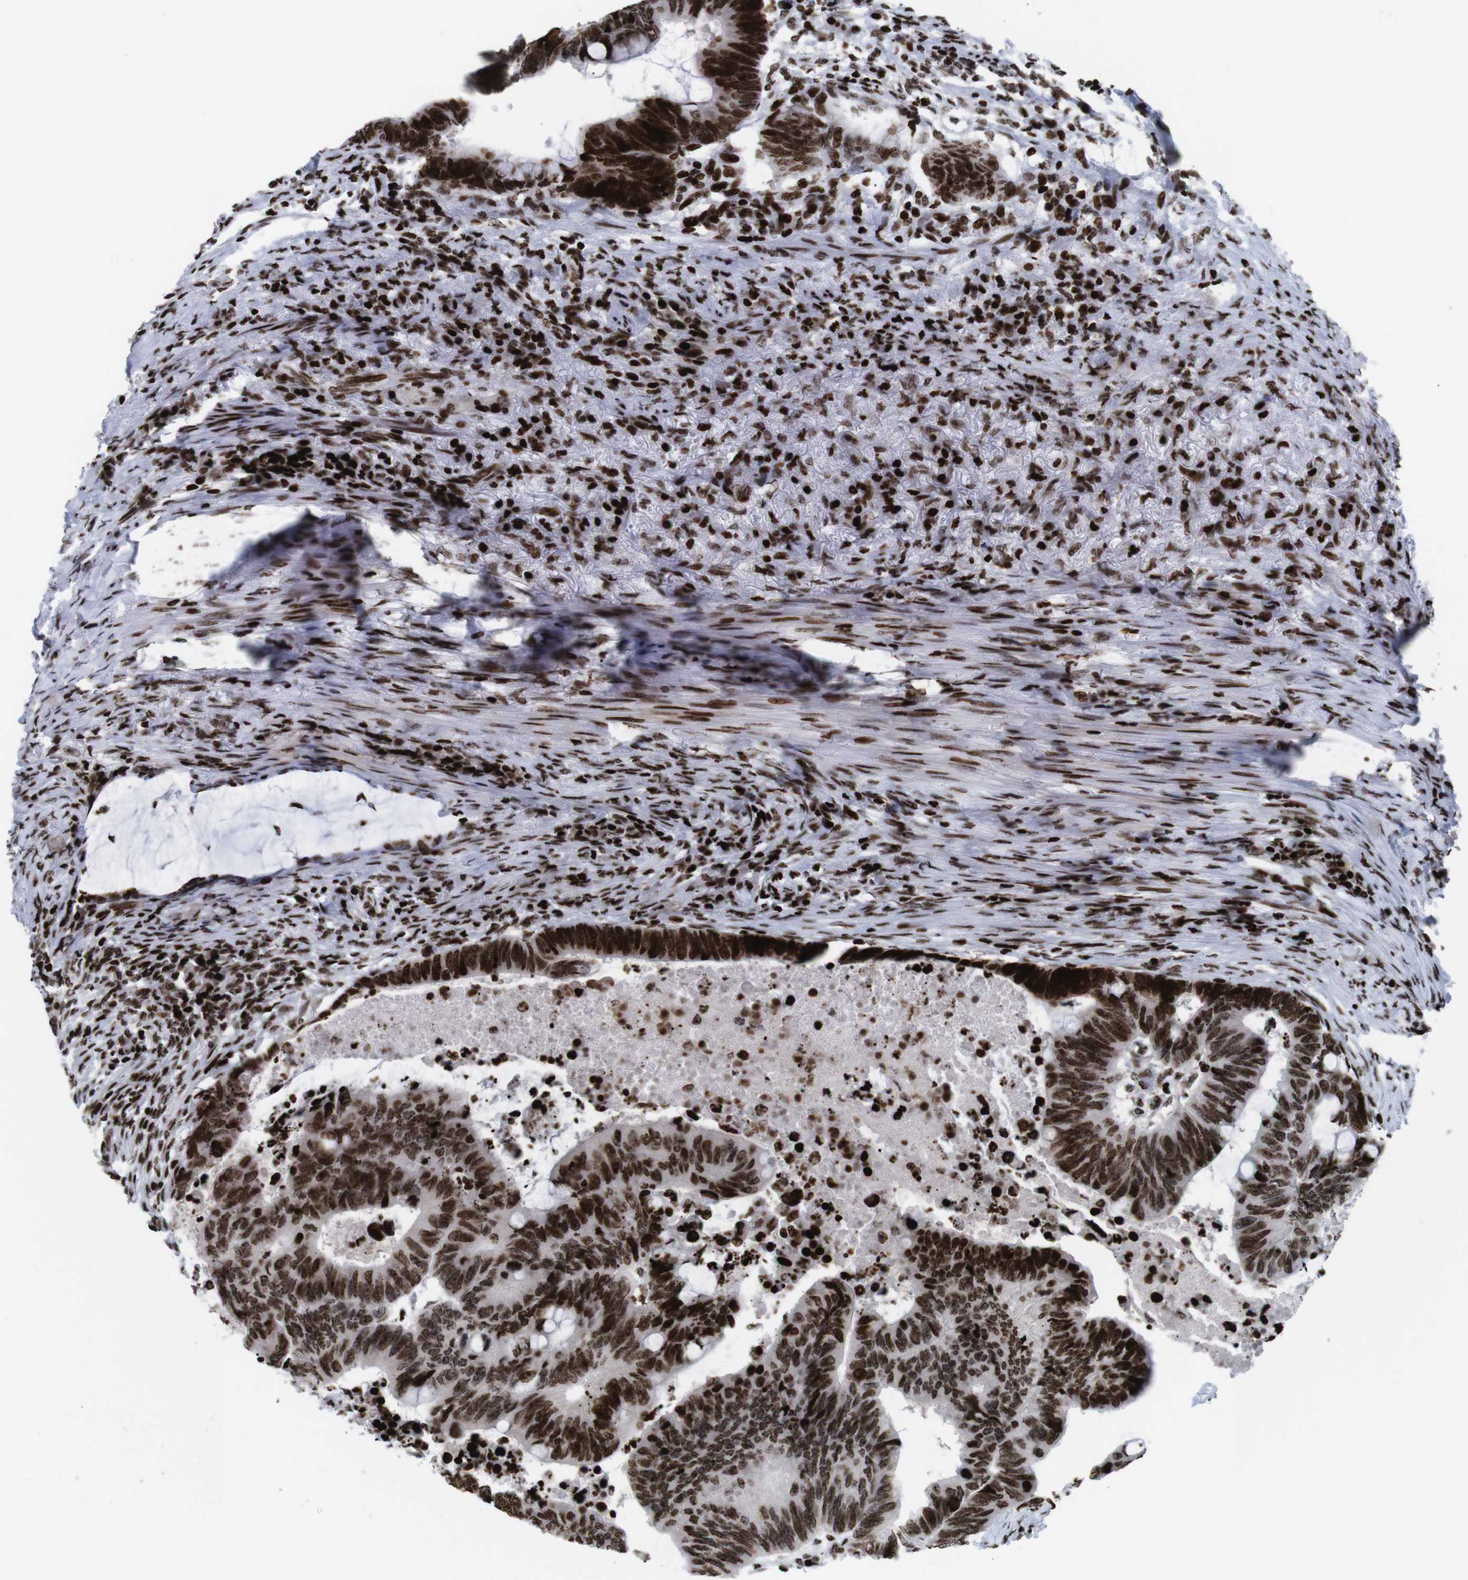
{"staining": {"intensity": "strong", "quantity": ">75%", "location": "nuclear"}, "tissue": "colorectal cancer", "cell_type": "Tumor cells", "image_type": "cancer", "snomed": [{"axis": "morphology", "description": "Normal tissue, NOS"}, {"axis": "morphology", "description": "Adenocarcinoma, NOS"}, {"axis": "topography", "description": "Rectum"}, {"axis": "topography", "description": "Peripheral nerve tissue"}], "caption": "A micrograph of human colorectal cancer (adenocarcinoma) stained for a protein reveals strong nuclear brown staining in tumor cells. (brown staining indicates protein expression, while blue staining denotes nuclei).", "gene": "H1-4", "patient": {"sex": "male", "age": 92}}